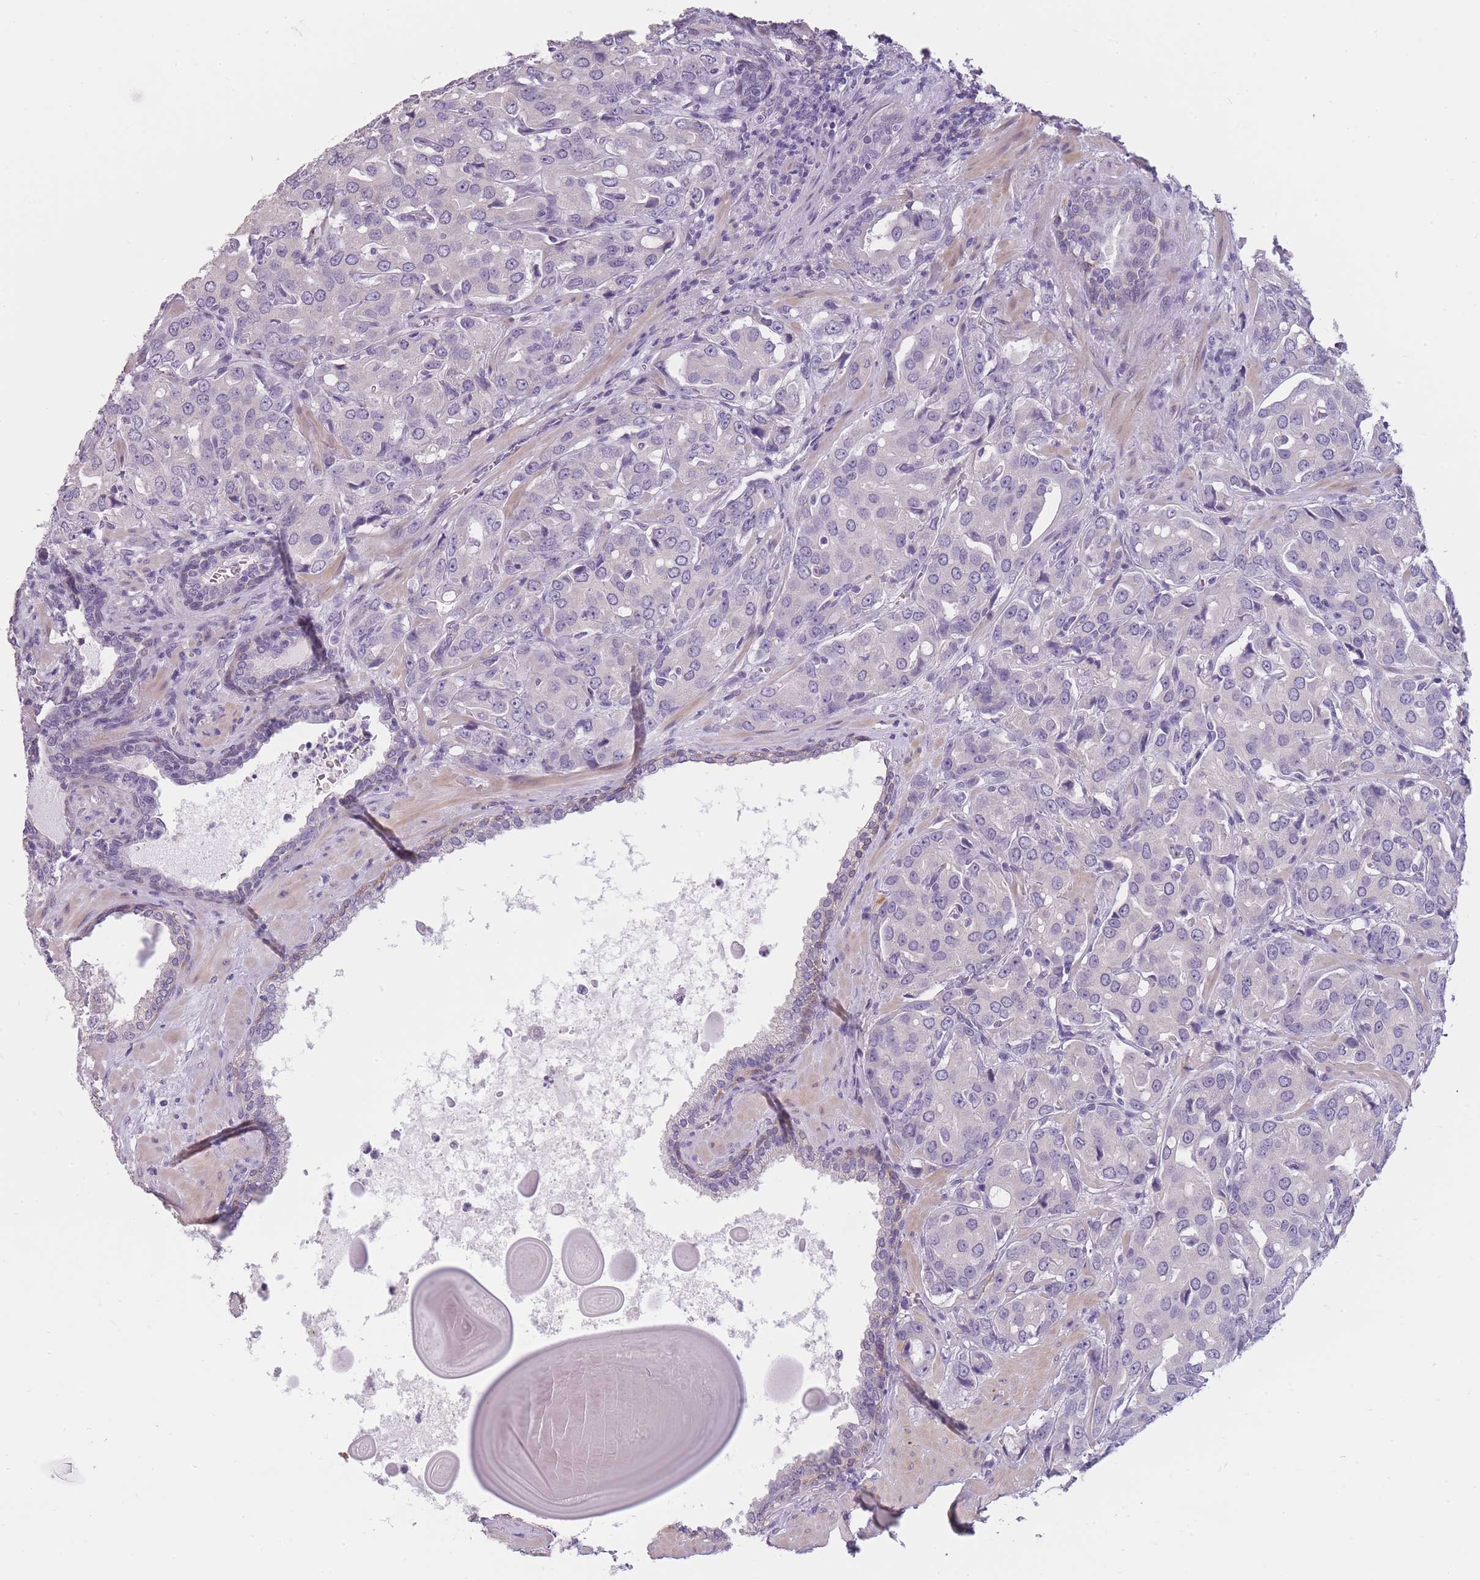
{"staining": {"intensity": "negative", "quantity": "none", "location": "none"}, "tissue": "prostate cancer", "cell_type": "Tumor cells", "image_type": "cancer", "snomed": [{"axis": "morphology", "description": "Adenocarcinoma, High grade"}, {"axis": "topography", "description": "Prostate"}], "caption": "Immunohistochemical staining of prostate high-grade adenocarcinoma reveals no significant positivity in tumor cells.", "gene": "TMEM236", "patient": {"sex": "male", "age": 68}}